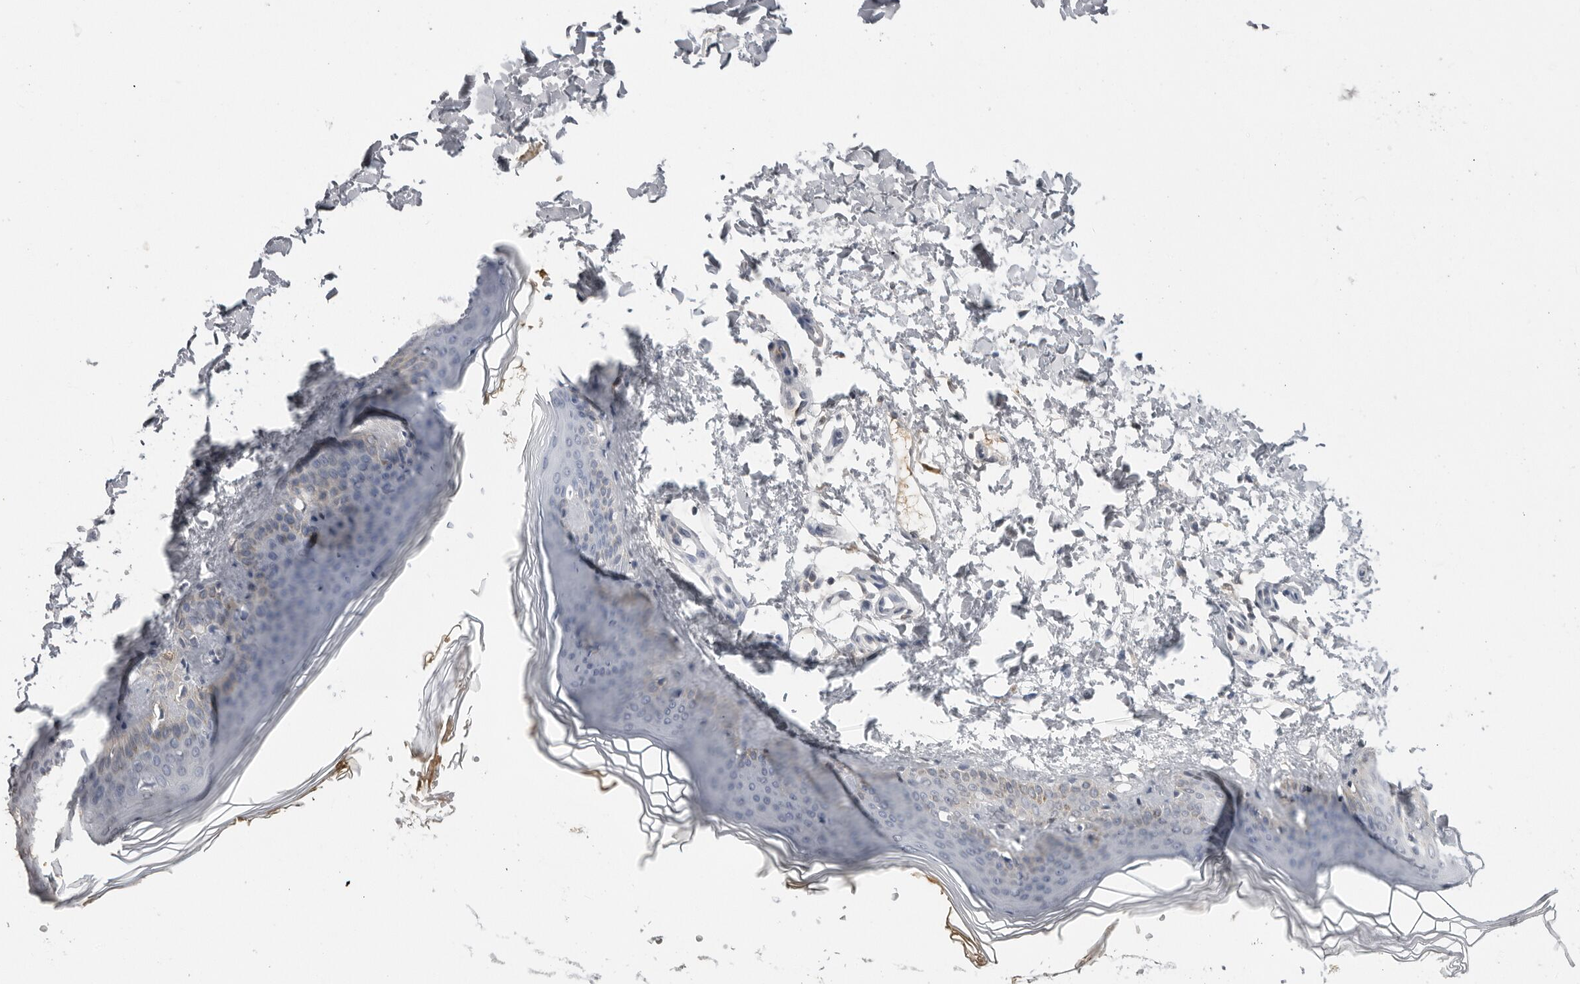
{"staining": {"intensity": "negative", "quantity": "none", "location": "none"}, "tissue": "skin", "cell_type": "Fibroblasts", "image_type": "normal", "snomed": [{"axis": "morphology", "description": "Normal tissue, NOS"}, {"axis": "topography", "description": "Skin"}], "caption": "Immunohistochemistry of normal human skin displays no positivity in fibroblasts.", "gene": "SERPINF2", "patient": {"sex": "female", "age": 27}}